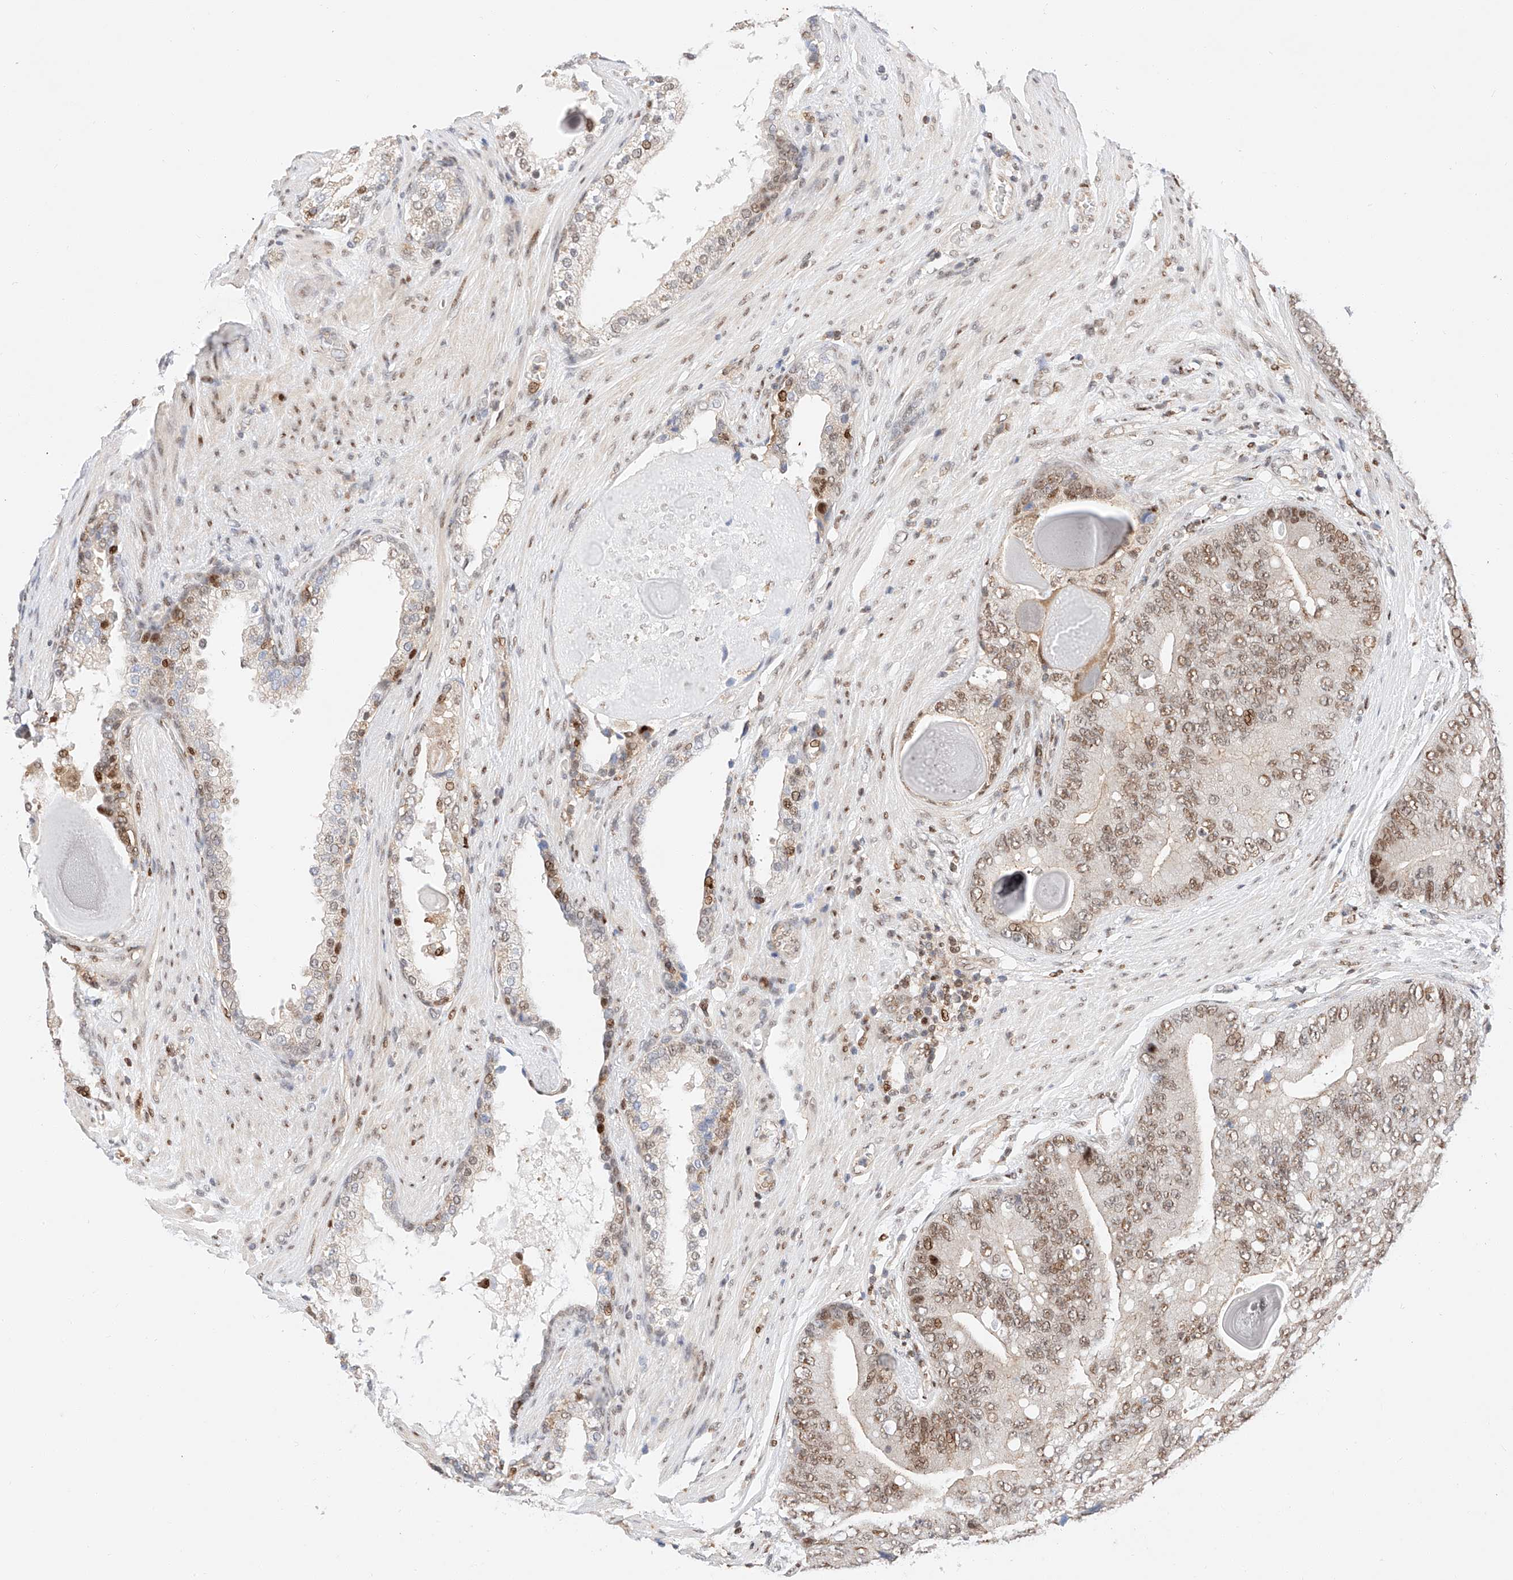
{"staining": {"intensity": "moderate", "quantity": ">75%", "location": "nuclear"}, "tissue": "prostate cancer", "cell_type": "Tumor cells", "image_type": "cancer", "snomed": [{"axis": "morphology", "description": "Adenocarcinoma, High grade"}, {"axis": "topography", "description": "Prostate"}], "caption": "IHC of human prostate high-grade adenocarcinoma displays medium levels of moderate nuclear staining in approximately >75% of tumor cells.", "gene": "HDAC9", "patient": {"sex": "male", "age": 70}}